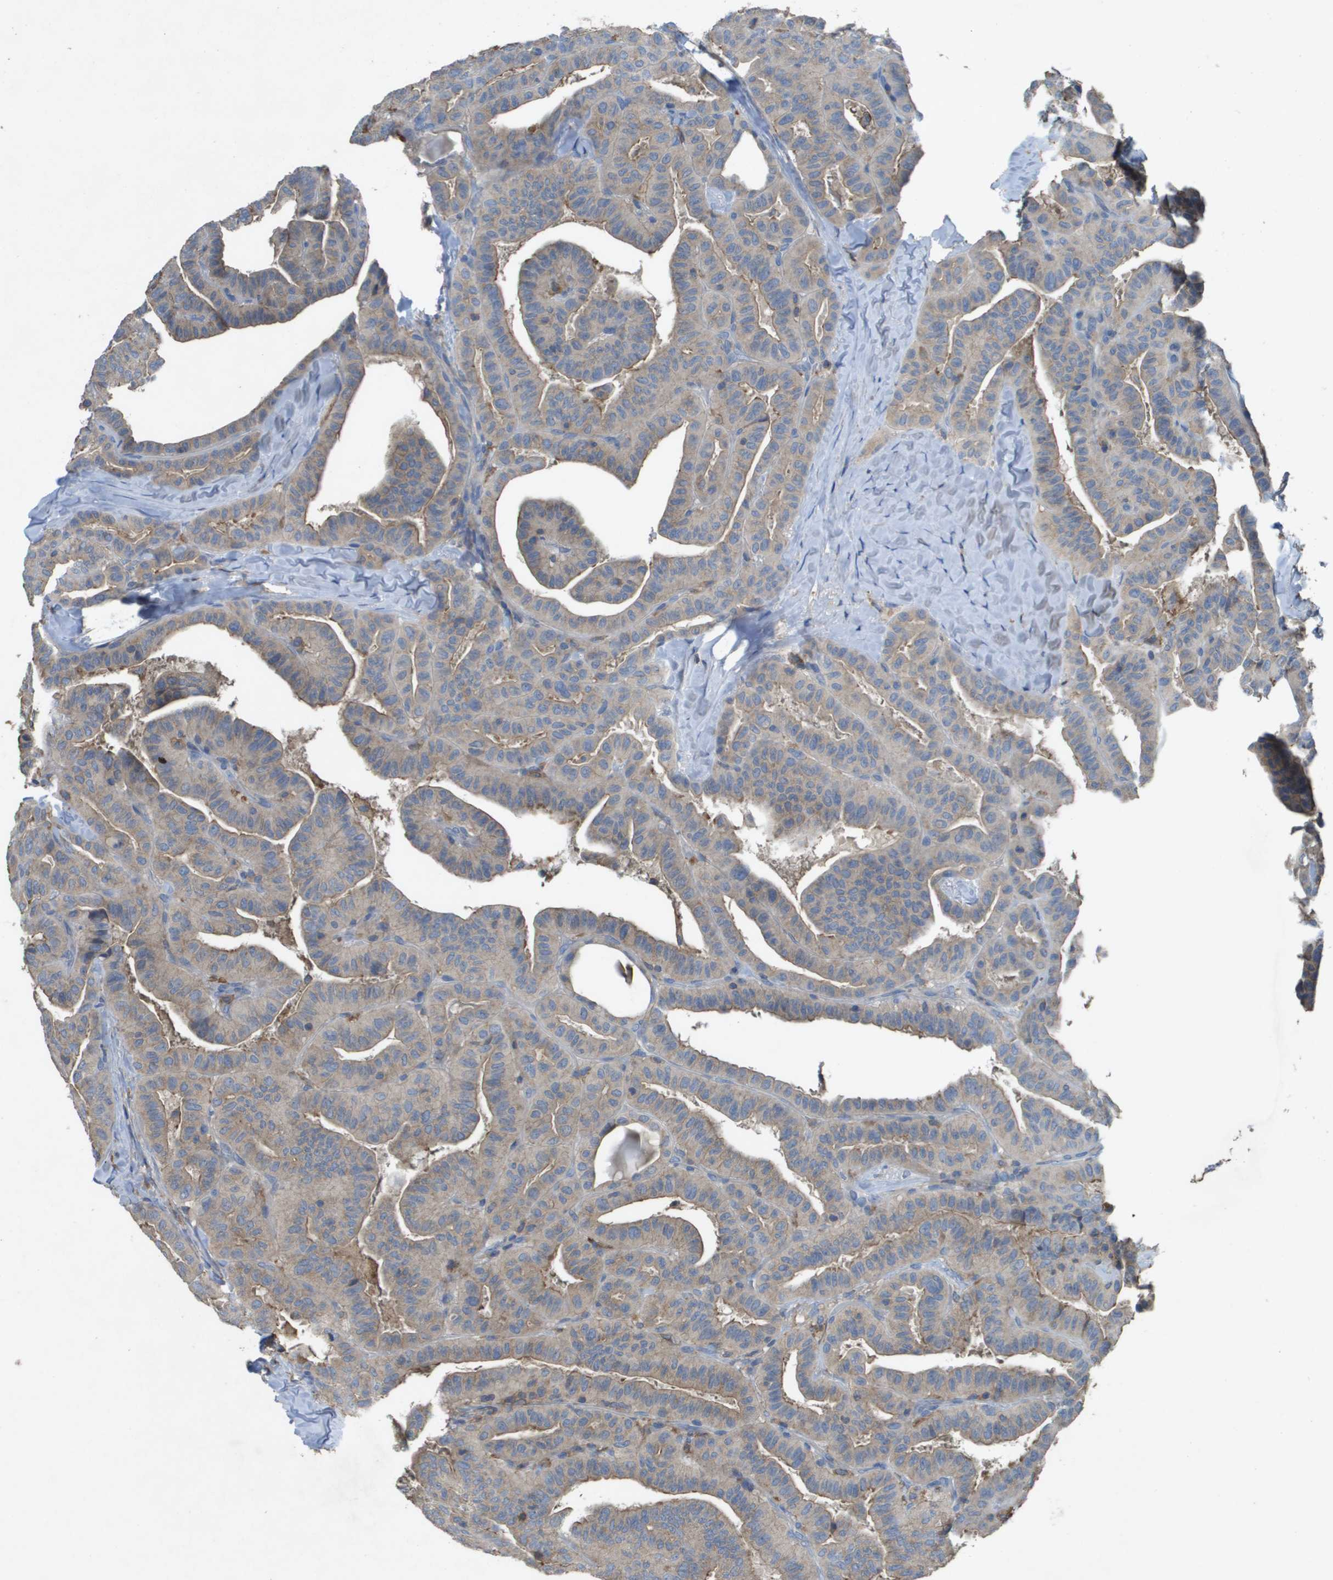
{"staining": {"intensity": "weak", "quantity": ">75%", "location": "cytoplasmic/membranous"}, "tissue": "thyroid cancer", "cell_type": "Tumor cells", "image_type": "cancer", "snomed": [{"axis": "morphology", "description": "Papillary adenocarcinoma, NOS"}, {"axis": "topography", "description": "Thyroid gland"}], "caption": "Brown immunohistochemical staining in human thyroid cancer (papillary adenocarcinoma) exhibits weak cytoplasmic/membranous expression in about >75% of tumor cells.", "gene": "CLCA4", "patient": {"sex": "male", "age": 77}}